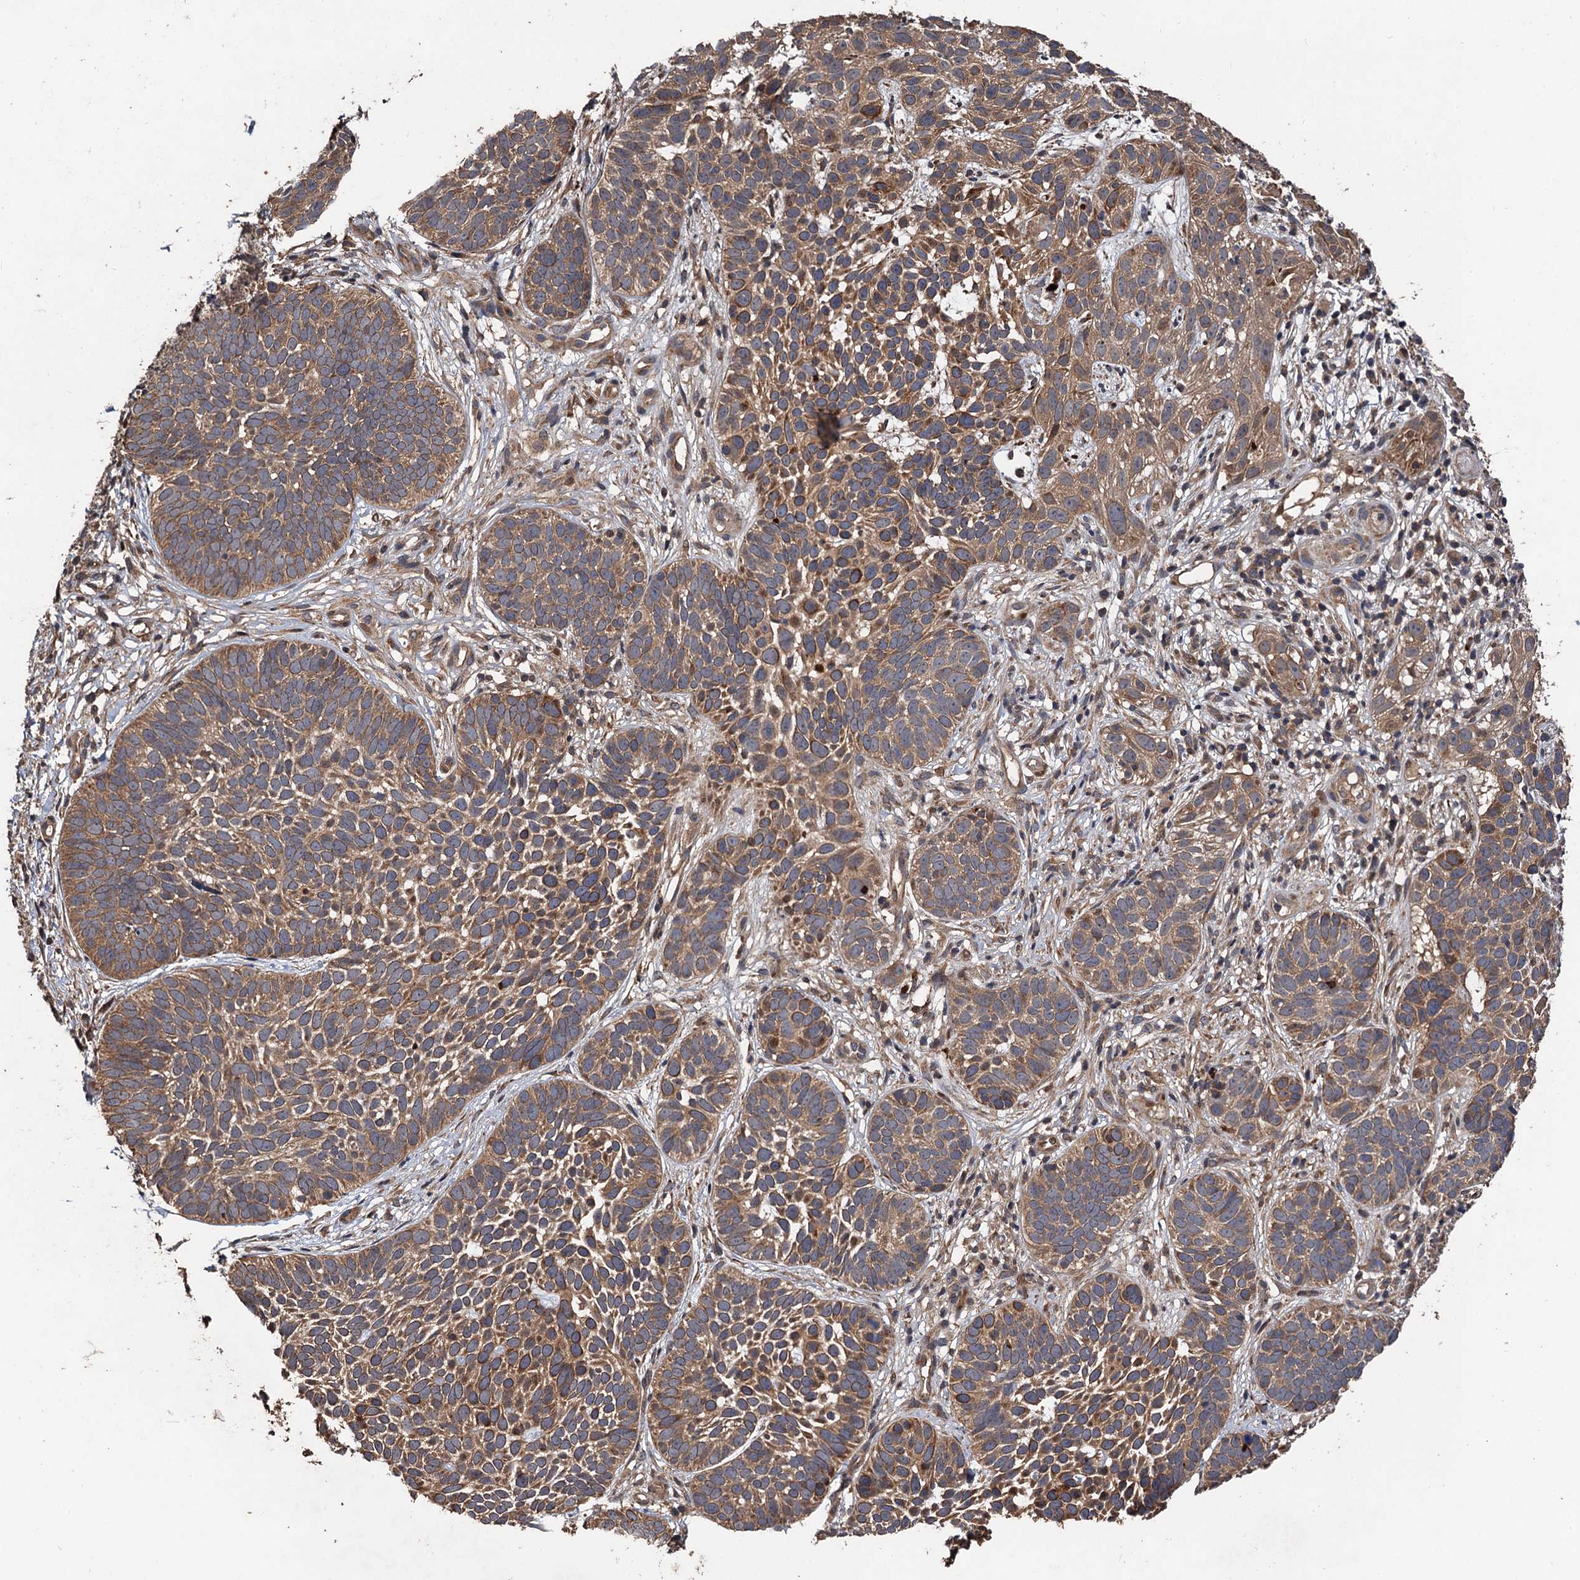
{"staining": {"intensity": "moderate", "quantity": ">75%", "location": "cytoplasmic/membranous"}, "tissue": "skin cancer", "cell_type": "Tumor cells", "image_type": "cancer", "snomed": [{"axis": "morphology", "description": "Basal cell carcinoma"}, {"axis": "topography", "description": "Skin"}], "caption": "Brown immunohistochemical staining in skin basal cell carcinoma shows moderate cytoplasmic/membranous expression in approximately >75% of tumor cells.", "gene": "TMEM39B", "patient": {"sex": "male", "age": 89}}